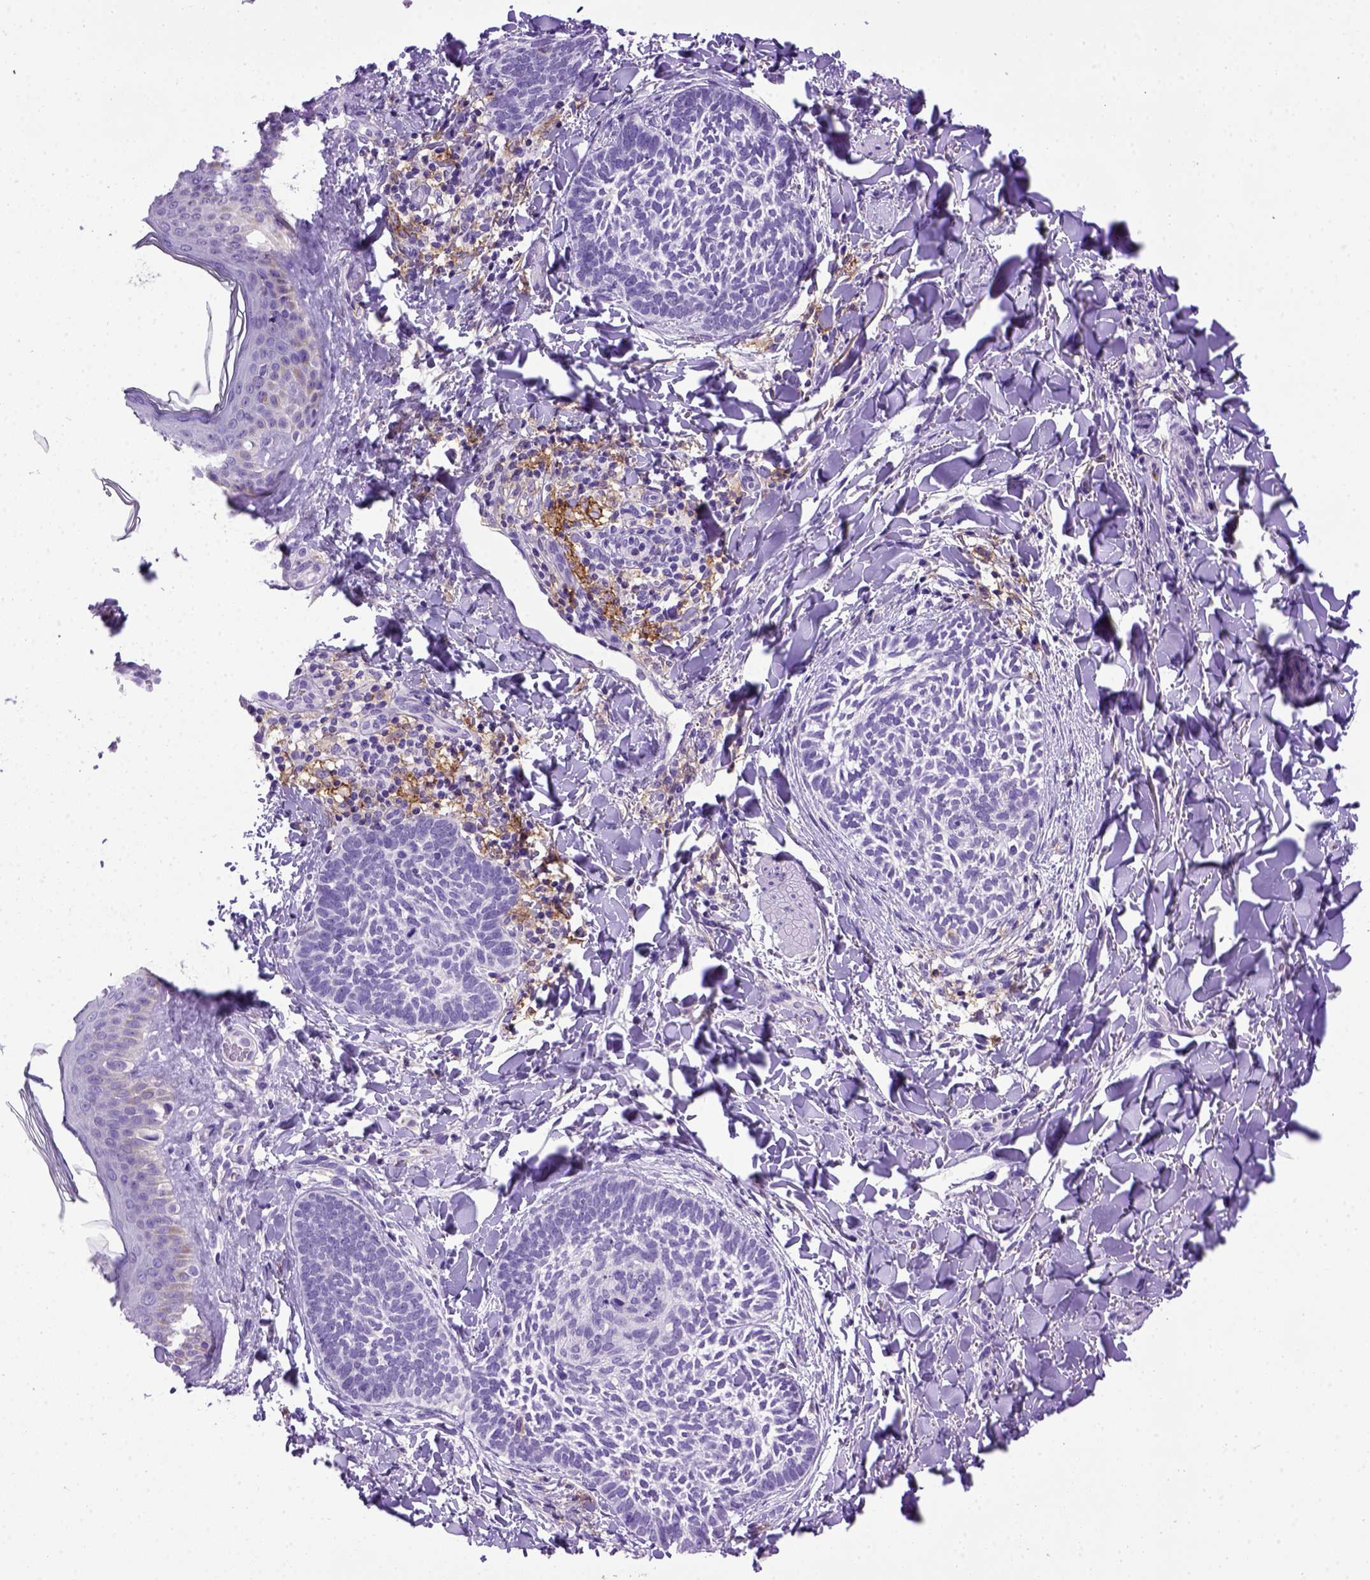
{"staining": {"intensity": "negative", "quantity": "none", "location": "none"}, "tissue": "skin cancer", "cell_type": "Tumor cells", "image_type": "cancer", "snomed": [{"axis": "morphology", "description": "Normal tissue, NOS"}, {"axis": "morphology", "description": "Basal cell carcinoma"}, {"axis": "topography", "description": "Skin"}], "caption": "Image shows no significant protein positivity in tumor cells of skin basal cell carcinoma. The staining is performed using DAB (3,3'-diaminobenzidine) brown chromogen with nuclei counter-stained in using hematoxylin.", "gene": "ITGAX", "patient": {"sex": "male", "age": 46}}